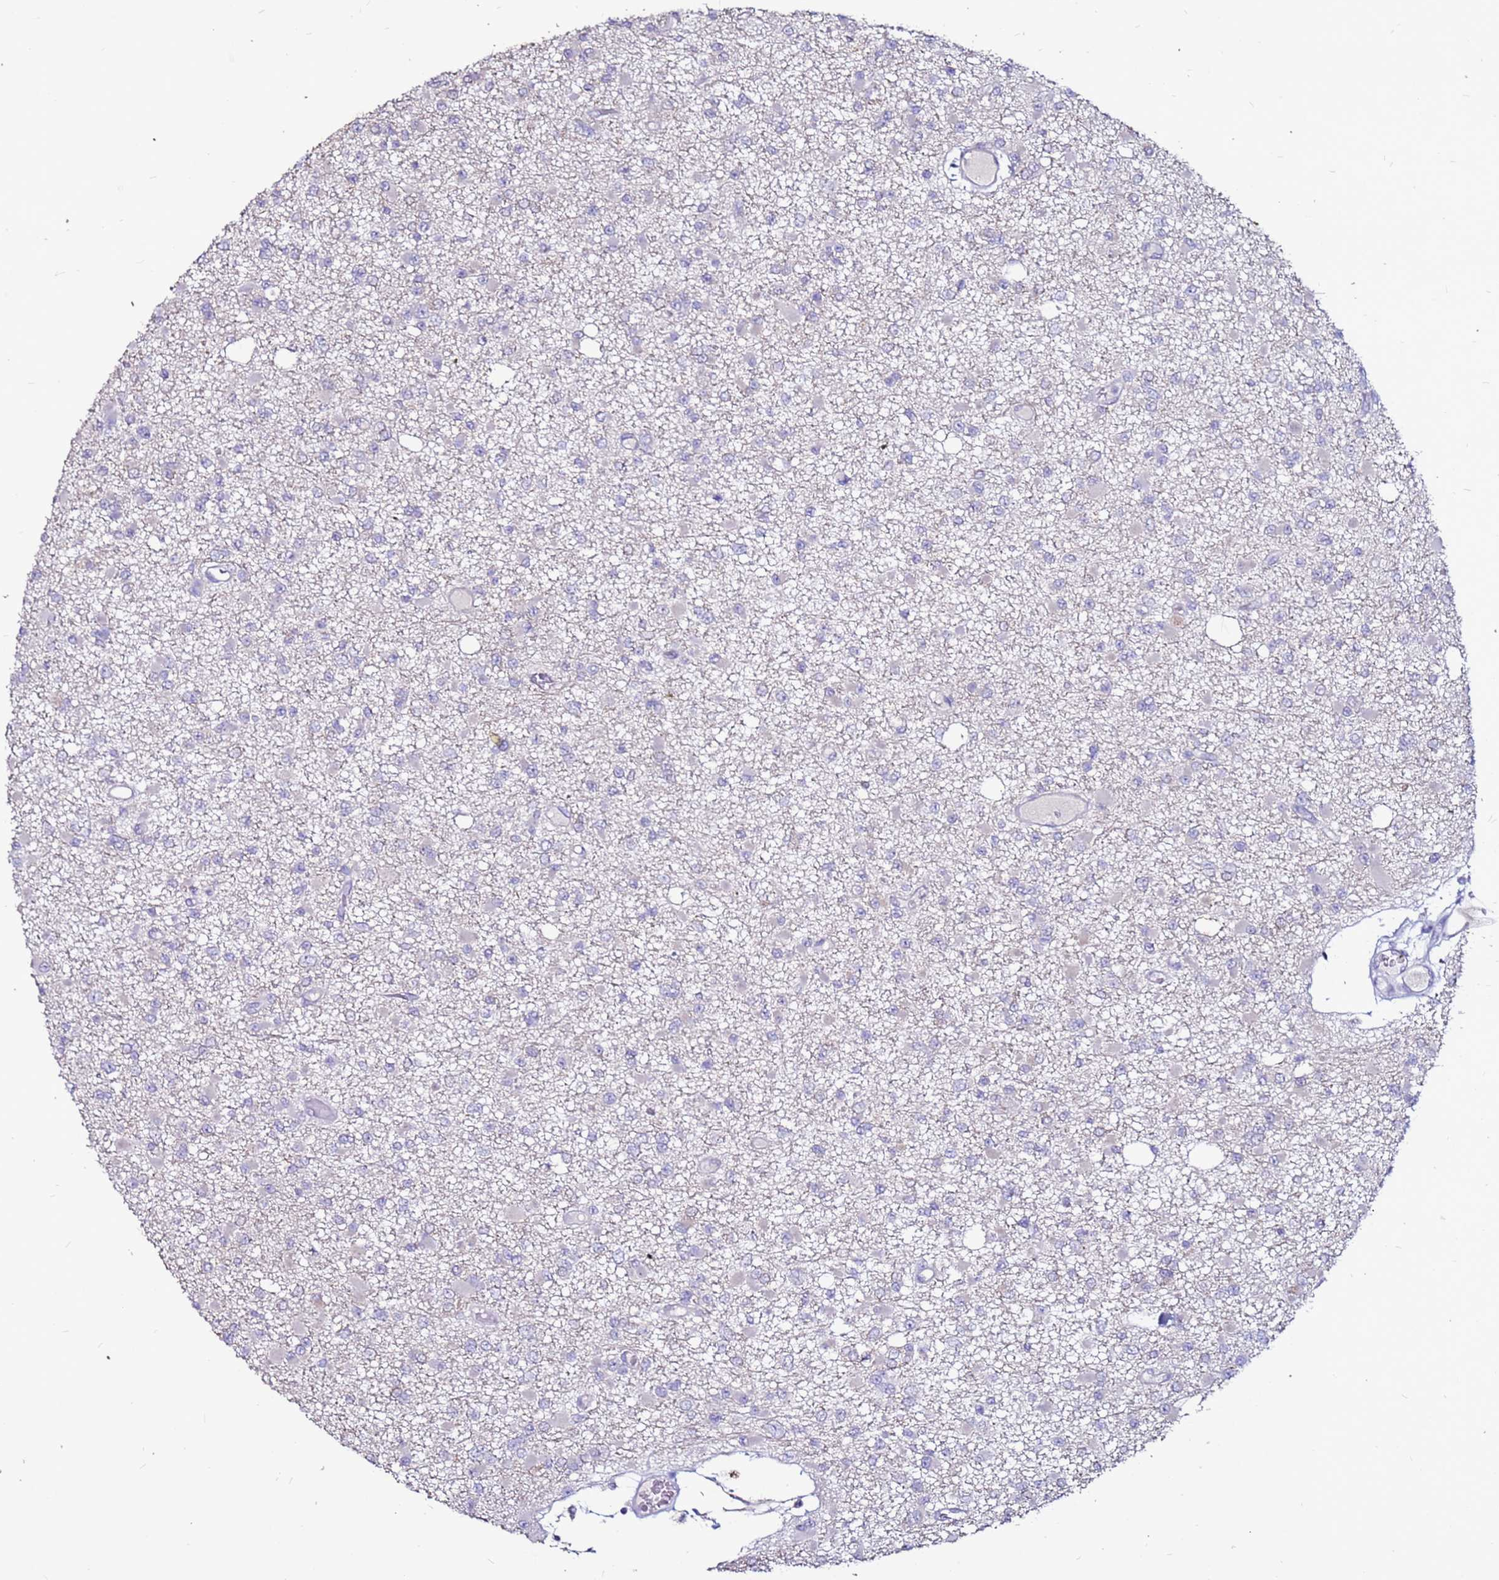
{"staining": {"intensity": "negative", "quantity": "none", "location": "none"}, "tissue": "glioma", "cell_type": "Tumor cells", "image_type": "cancer", "snomed": [{"axis": "morphology", "description": "Glioma, malignant, Low grade"}, {"axis": "topography", "description": "Brain"}], "caption": "Immunohistochemistry (IHC) histopathology image of neoplastic tissue: human glioma stained with DAB displays no significant protein expression in tumor cells.", "gene": "SLC44A3", "patient": {"sex": "female", "age": 22}}